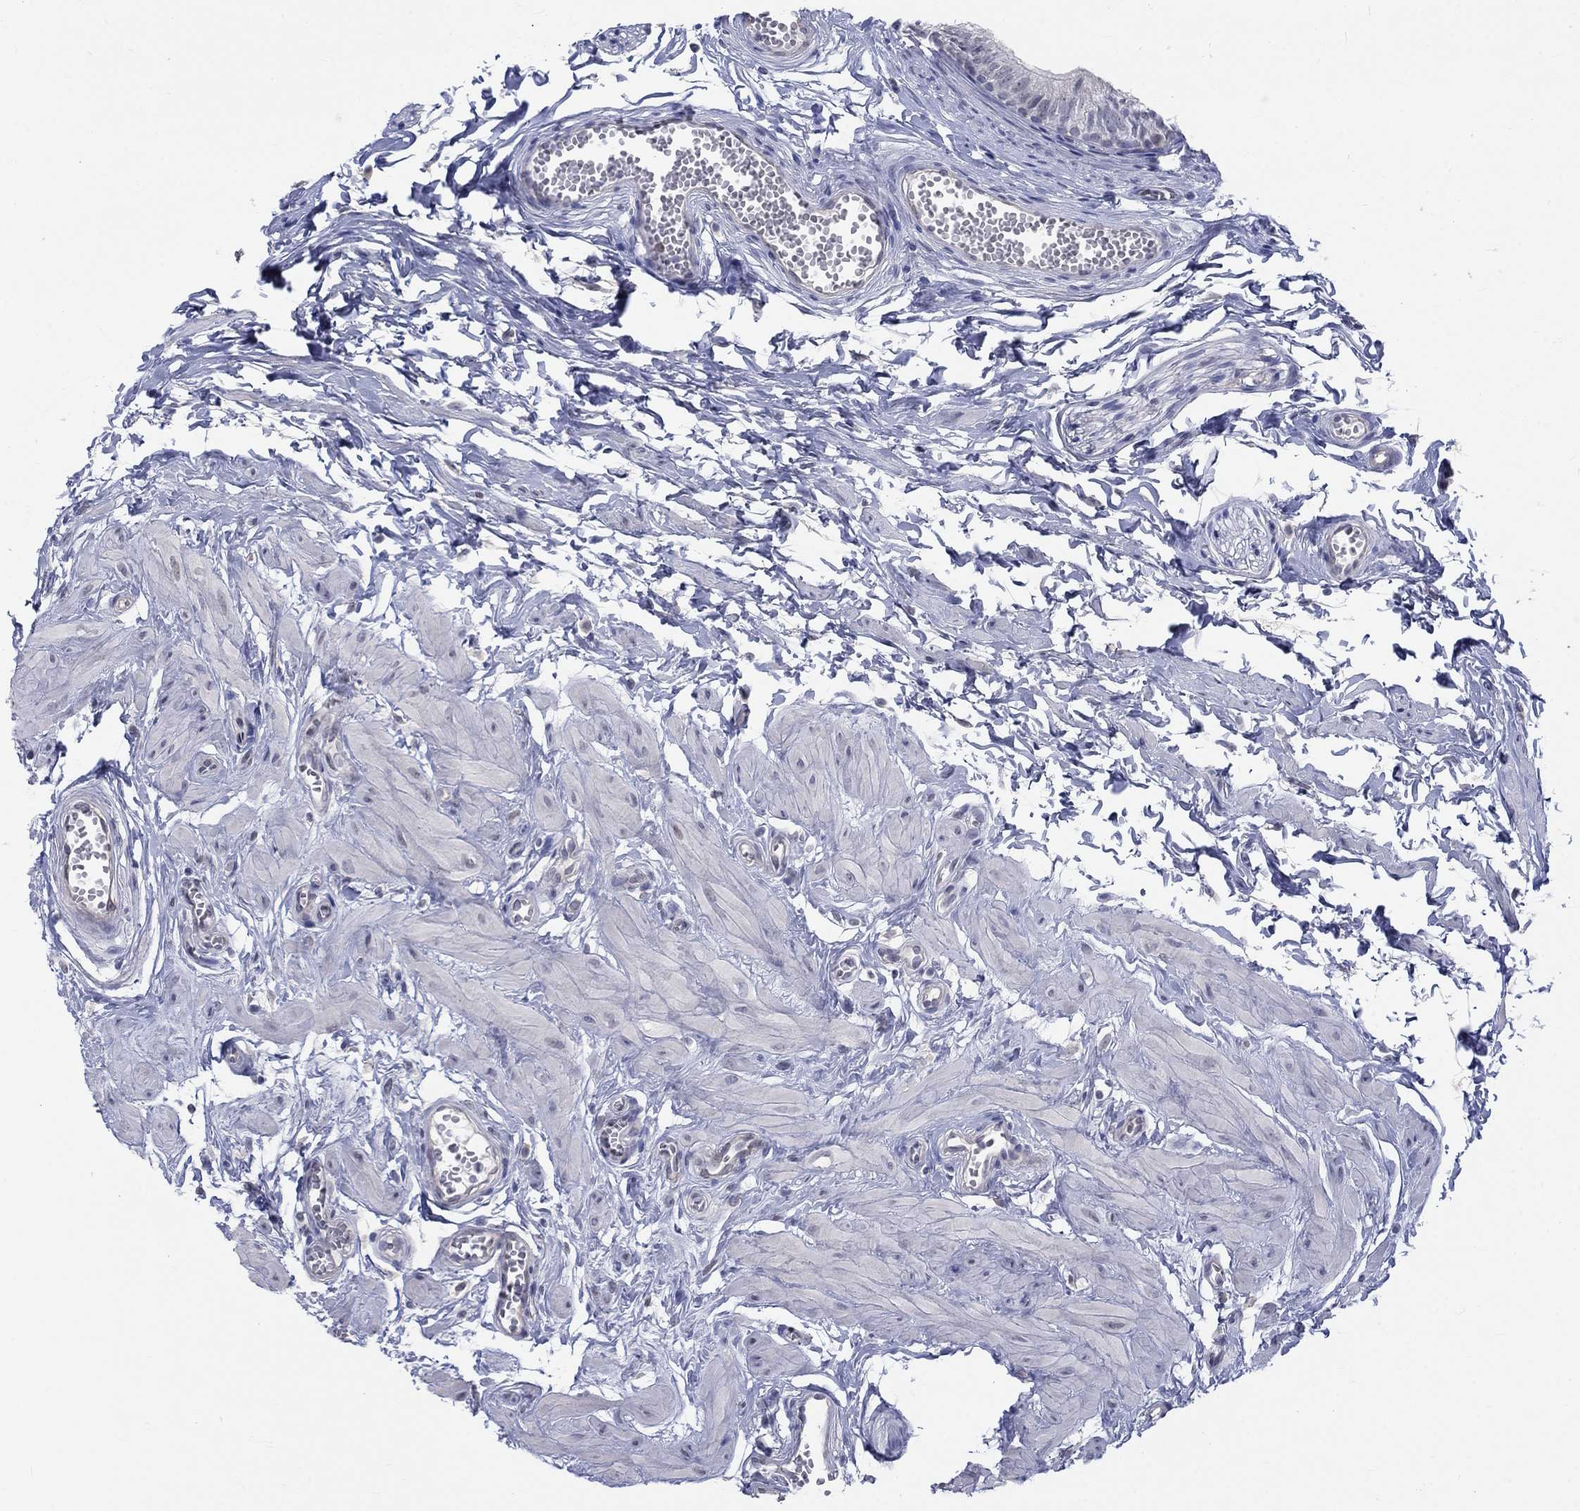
{"staining": {"intensity": "negative", "quantity": "none", "location": "none"}, "tissue": "epididymis", "cell_type": "Glandular cells", "image_type": "normal", "snomed": [{"axis": "morphology", "description": "Normal tissue, NOS"}, {"axis": "topography", "description": "Epididymis"}], "caption": "The histopathology image demonstrates no significant expression in glandular cells of epididymis.", "gene": "EGFLAM", "patient": {"sex": "male", "age": 22}}